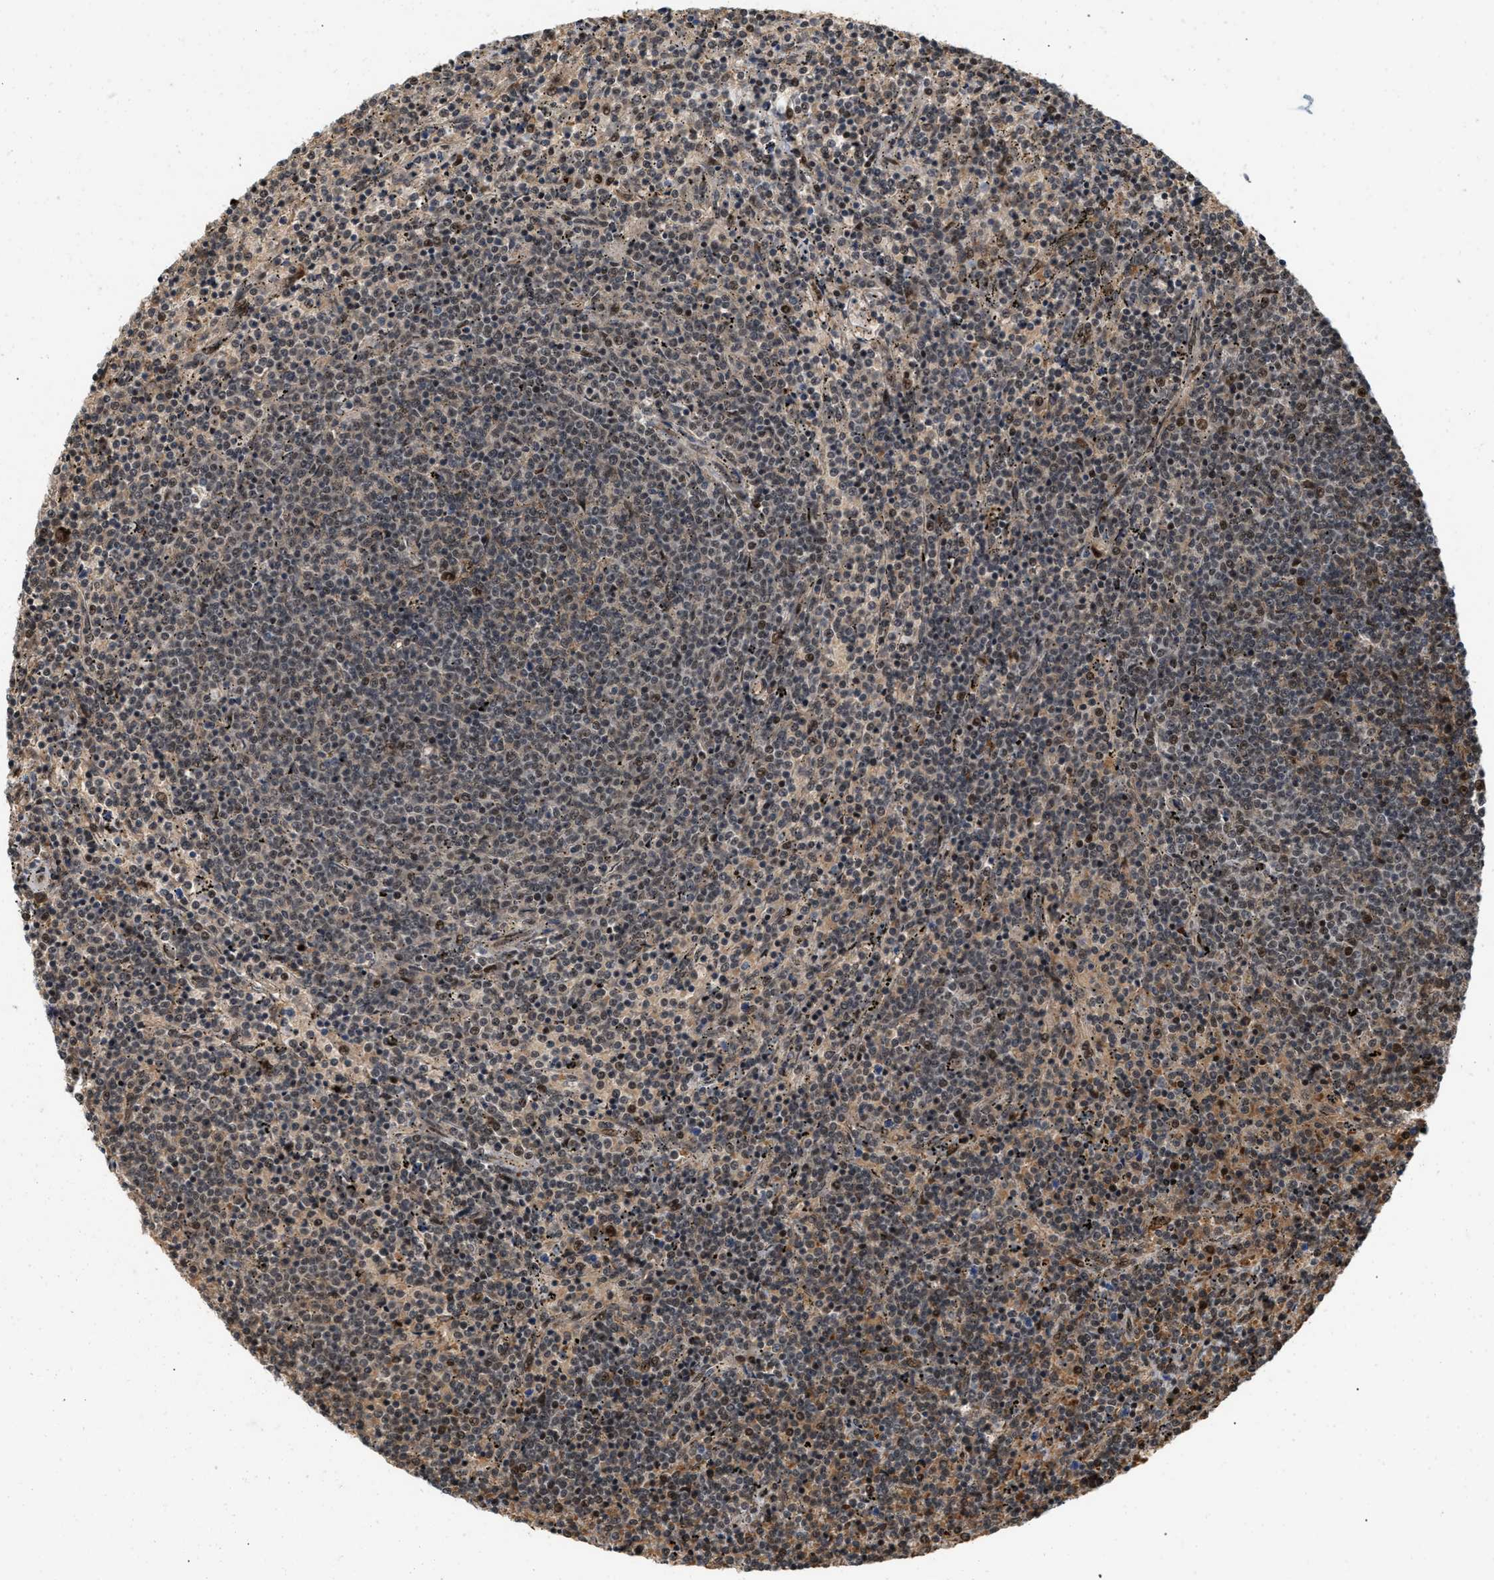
{"staining": {"intensity": "moderate", "quantity": ">75%", "location": "cytoplasmic/membranous,nuclear"}, "tissue": "lymphoma", "cell_type": "Tumor cells", "image_type": "cancer", "snomed": [{"axis": "morphology", "description": "Malignant lymphoma, non-Hodgkin's type, Low grade"}, {"axis": "topography", "description": "Spleen"}], "caption": "High-magnification brightfield microscopy of malignant lymphoma, non-Hodgkin's type (low-grade) stained with DAB (3,3'-diaminobenzidine) (brown) and counterstained with hematoxylin (blue). tumor cells exhibit moderate cytoplasmic/membranous and nuclear positivity is seen in about>75% of cells.", "gene": "ANKRD11", "patient": {"sex": "female", "age": 50}}